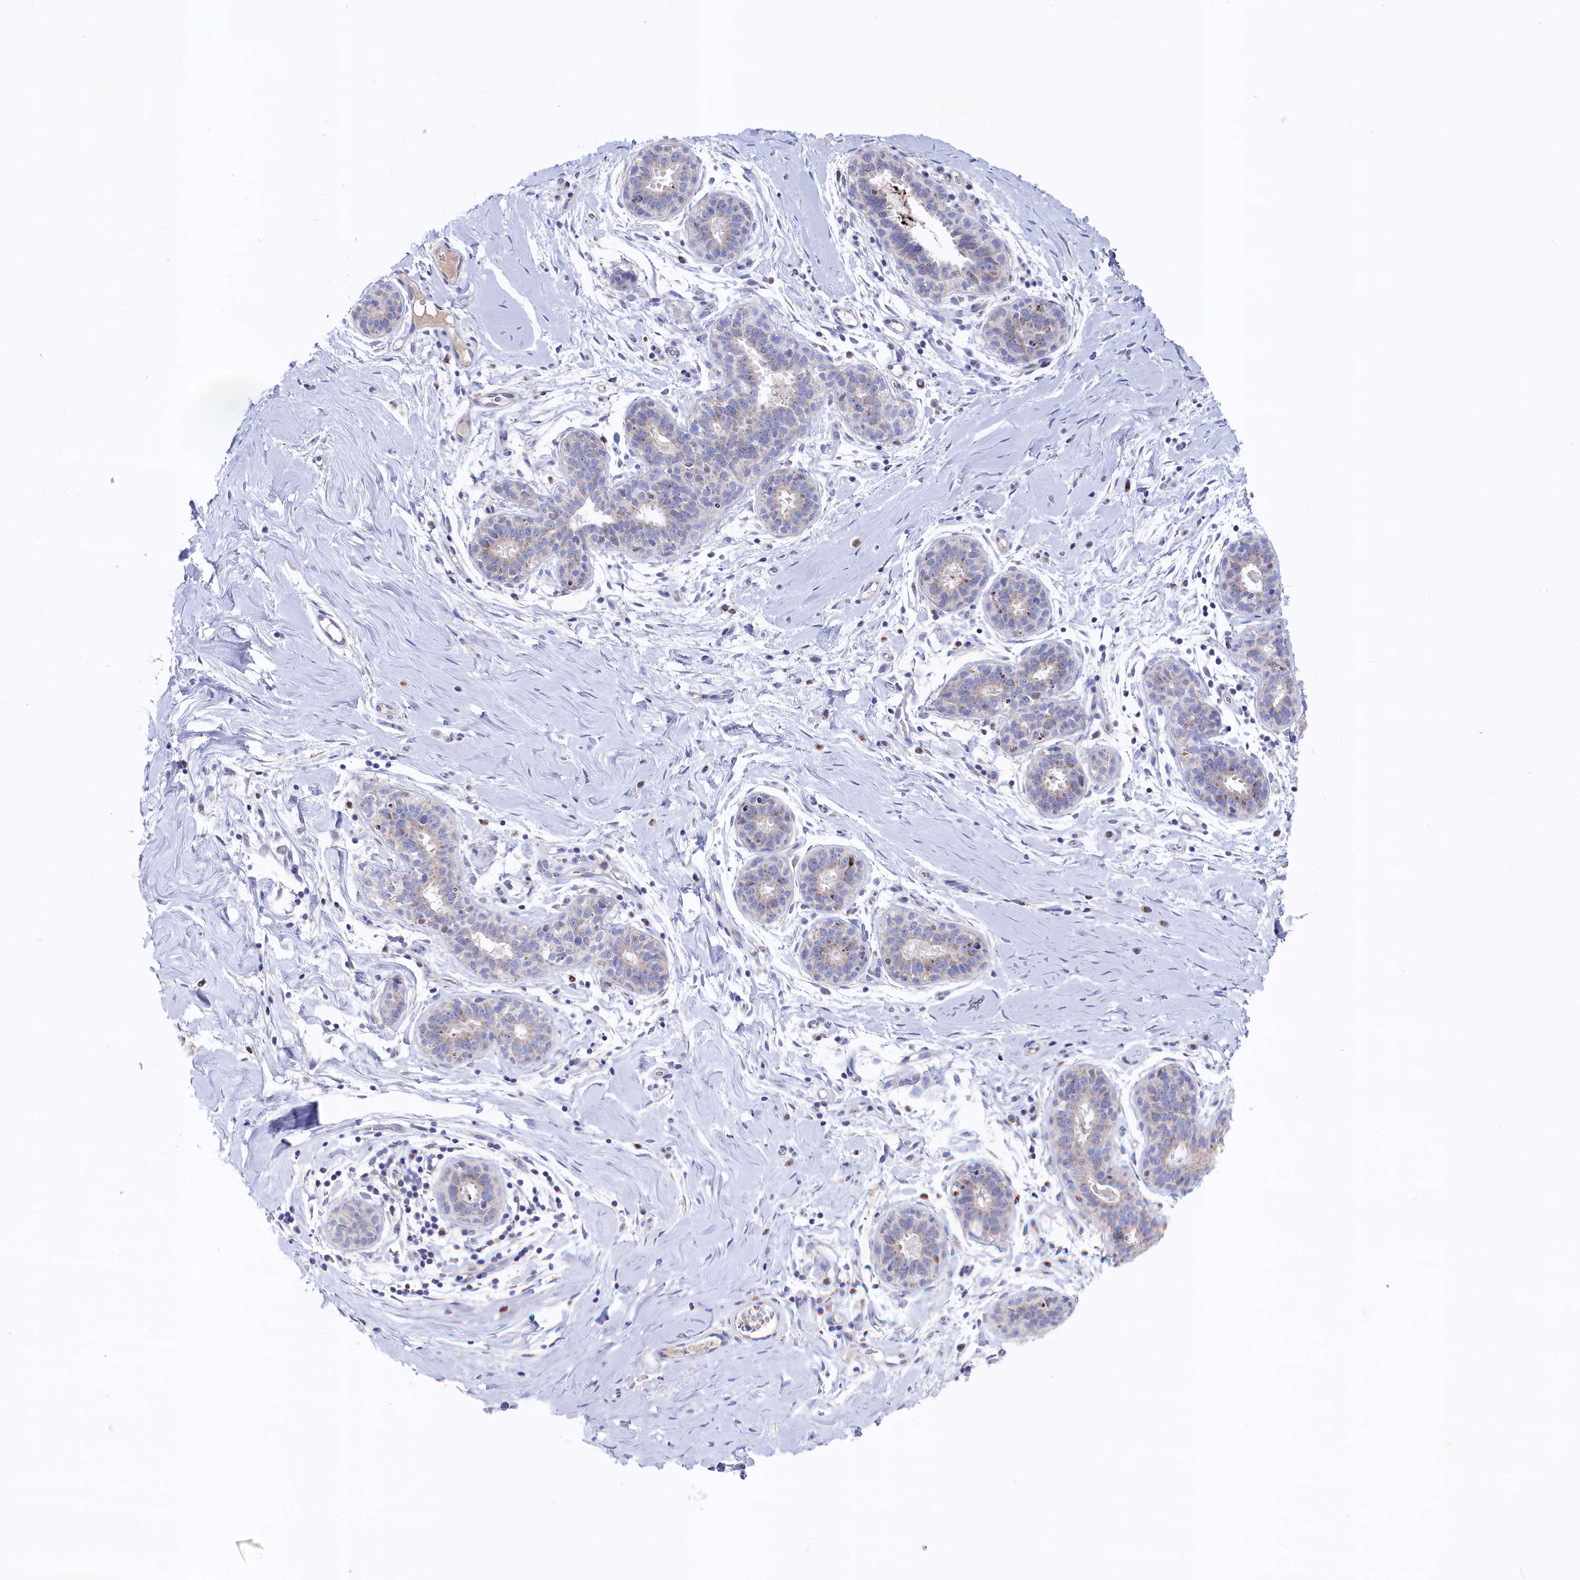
{"staining": {"intensity": "weak", "quantity": "25%-75%", "location": "cytoplasmic/membranous"}, "tissue": "adipose tissue", "cell_type": "Adipocytes", "image_type": "normal", "snomed": [{"axis": "morphology", "description": "Normal tissue, NOS"}, {"axis": "topography", "description": "Breast"}], "caption": "The image shows a brown stain indicating the presence of a protein in the cytoplasmic/membranous of adipocytes in adipose tissue. Immunohistochemistry stains the protein in brown and the nuclei are stained blue.", "gene": "GPR108", "patient": {"sex": "female", "age": 26}}